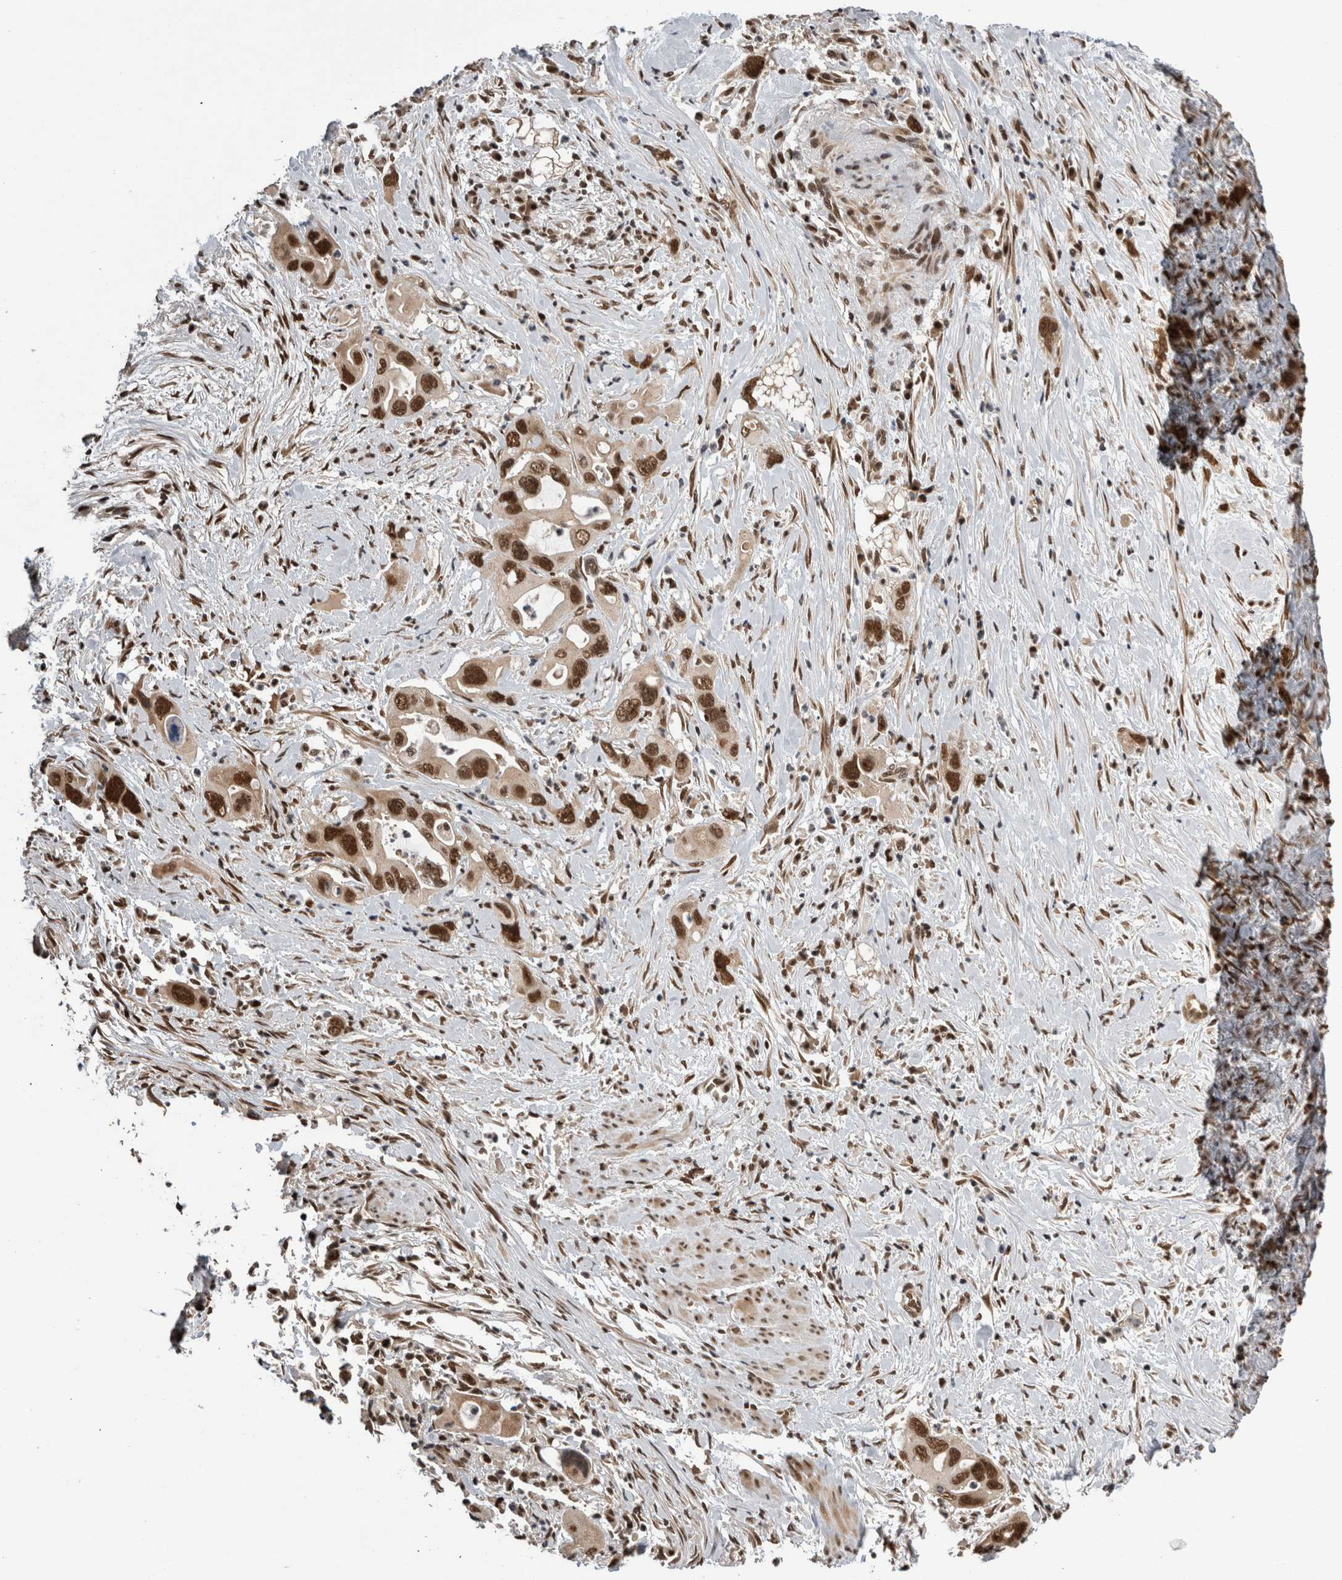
{"staining": {"intensity": "strong", "quantity": ">75%", "location": "nuclear"}, "tissue": "pancreatic cancer", "cell_type": "Tumor cells", "image_type": "cancer", "snomed": [{"axis": "morphology", "description": "Adenocarcinoma, NOS"}, {"axis": "topography", "description": "Pancreas"}], "caption": "Protein analysis of pancreatic cancer (adenocarcinoma) tissue demonstrates strong nuclear positivity in approximately >75% of tumor cells.", "gene": "CPSF2", "patient": {"sex": "female", "age": 70}}